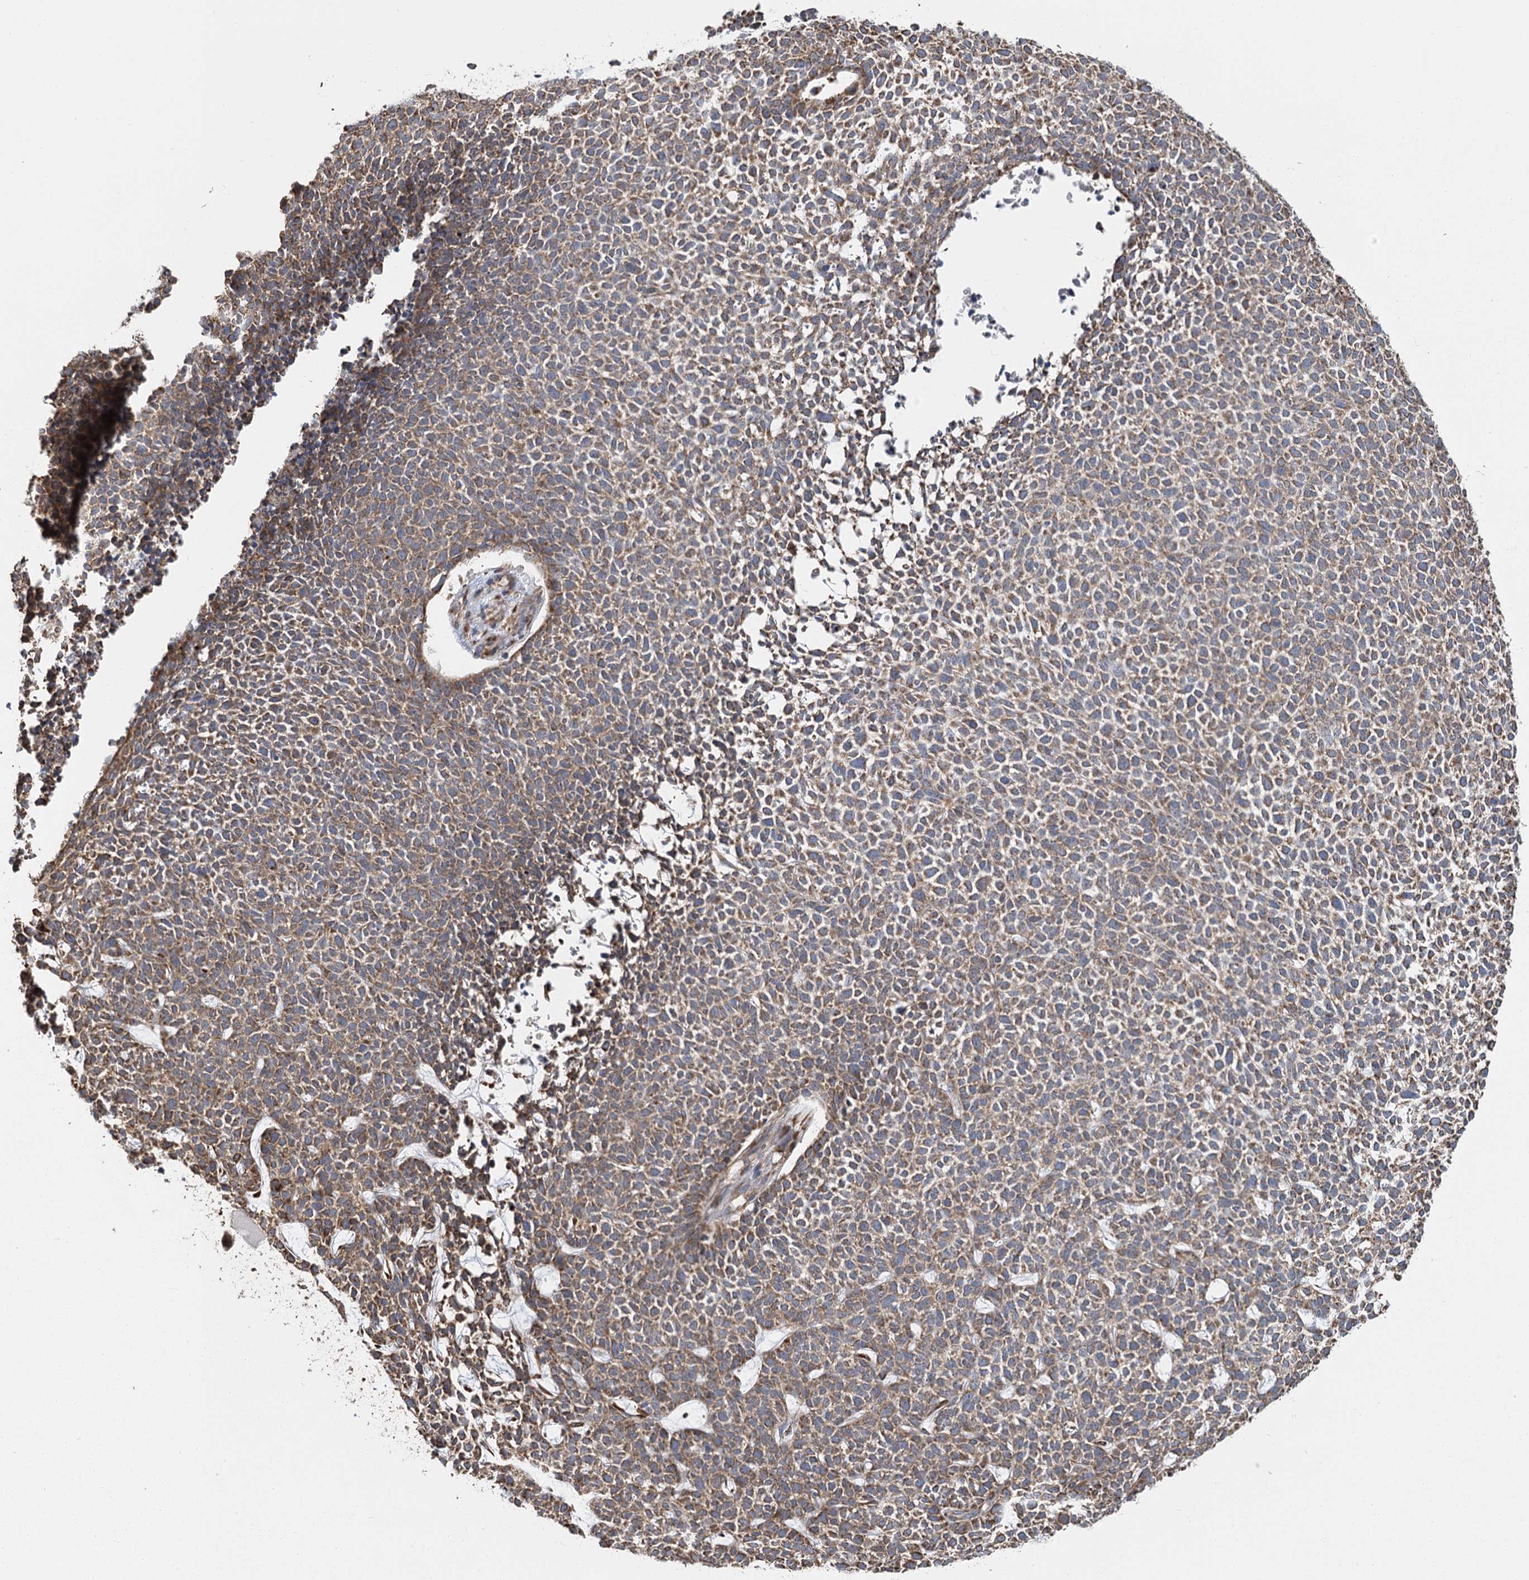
{"staining": {"intensity": "moderate", "quantity": ">75%", "location": "cytoplasmic/membranous"}, "tissue": "skin cancer", "cell_type": "Tumor cells", "image_type": "cancer", "snomed": [{"axis": "morphology", "description": "Basal cell carcinoma"}, {"axis": "topography", "description": "Skin"}], "caption": "IHC of basal cell carcinoma (skin) displays medium levels of moderate cytoplasmic/membranous expression in about >75% of tumor cells. (brown staining indicates protein expression, while blue staining denotes nuclei).", "gene": "IL11RA", "patient": {"sex": "female", "age": 84}}